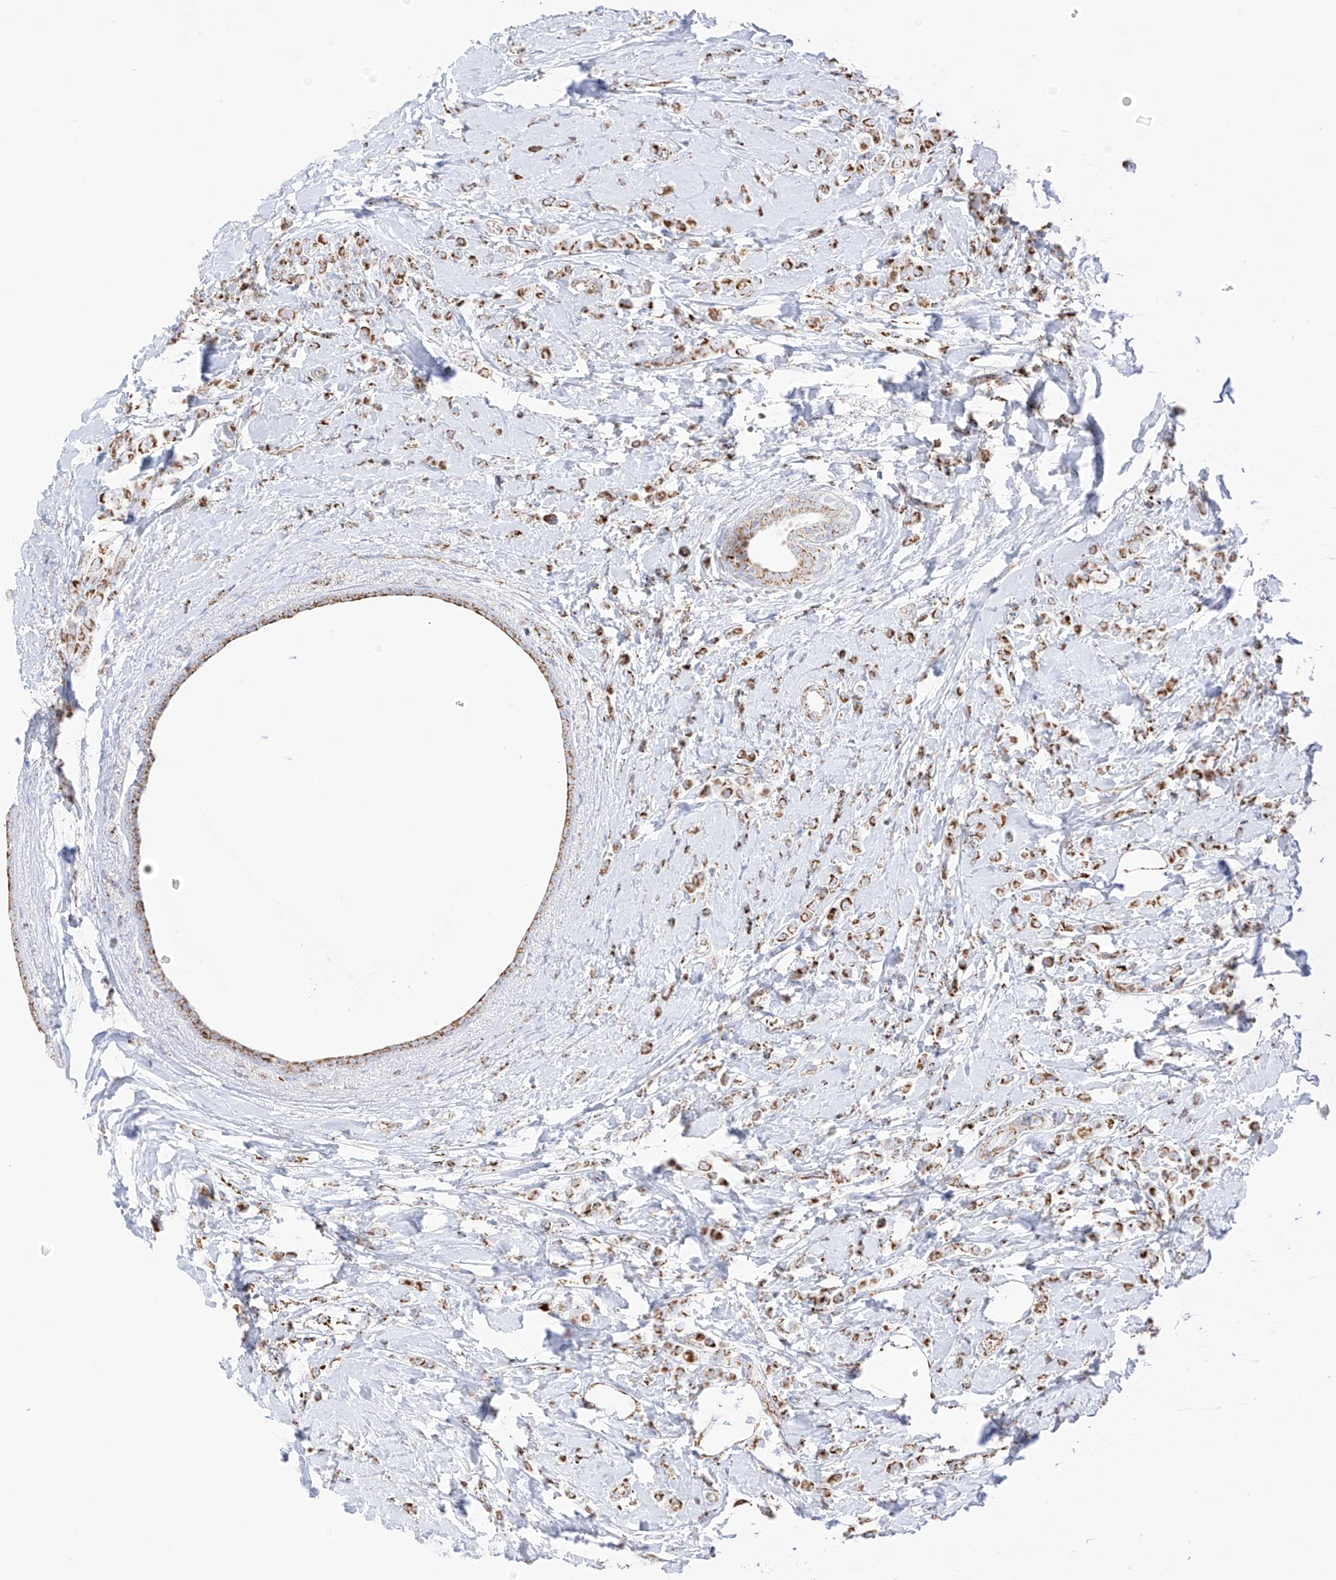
{"staining": {"intensity": "moderate", "quantity": ">75%", "location": "cytoplasmic/membranous"}, "tissue": "breast cancer", "cell_type": "Tumor cells", "image_type": "cancer", "snomed": [{"axis": "morphology", "description": "Lobular carcinoma"}, {"axis": "topography", "description": "Breast"}], "caption": "Tumor cells show medium levels of moderate cytoplasmic/membranous staining in approximately >75% of cells in breast lobular carcinoma. (DAB = brown stain, brightfield microscopy at high magnification).", "gene": "XKR3", "patient": {"sex": "female", "age": 47}}